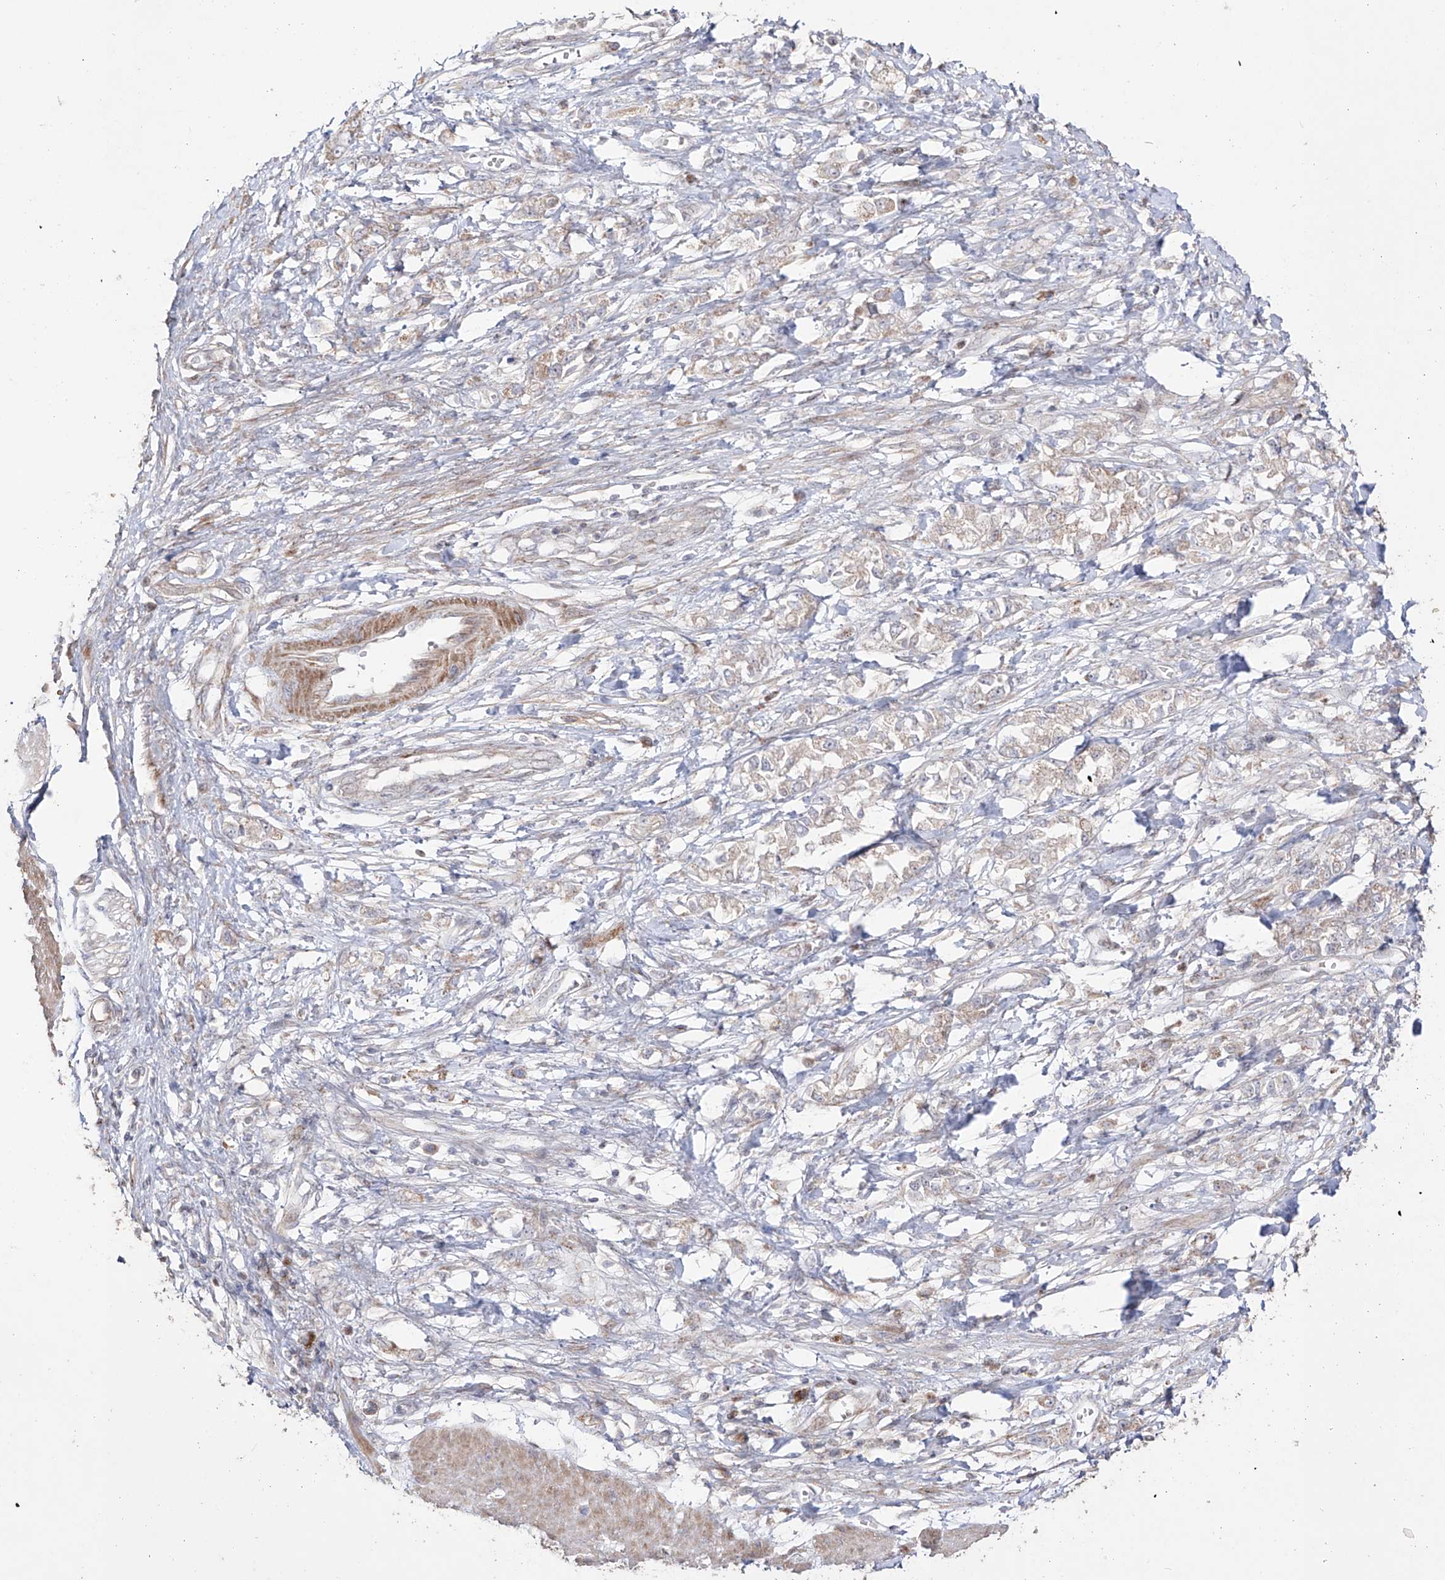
{"staining": {"intensity": "weak", "quantity": "<25%", "location": "cytoplasmic/membranous"}, "tissue": "stomach cancer", "cell_type": "Tumor cells", "image_type": "cancer", "snomed": [{"axis": "morphology", "description": "Adenocarcinoma, NOS"}, {"axis": "topography", "description": "Stomach"}], "caption": "DAB immunohistochemical staining of human stomach cancer (adenocarcinoma) reveals no significant positivity in tumor cells.", "gene": "YKT6", "patient": {"sex": "female", "age": 76}}